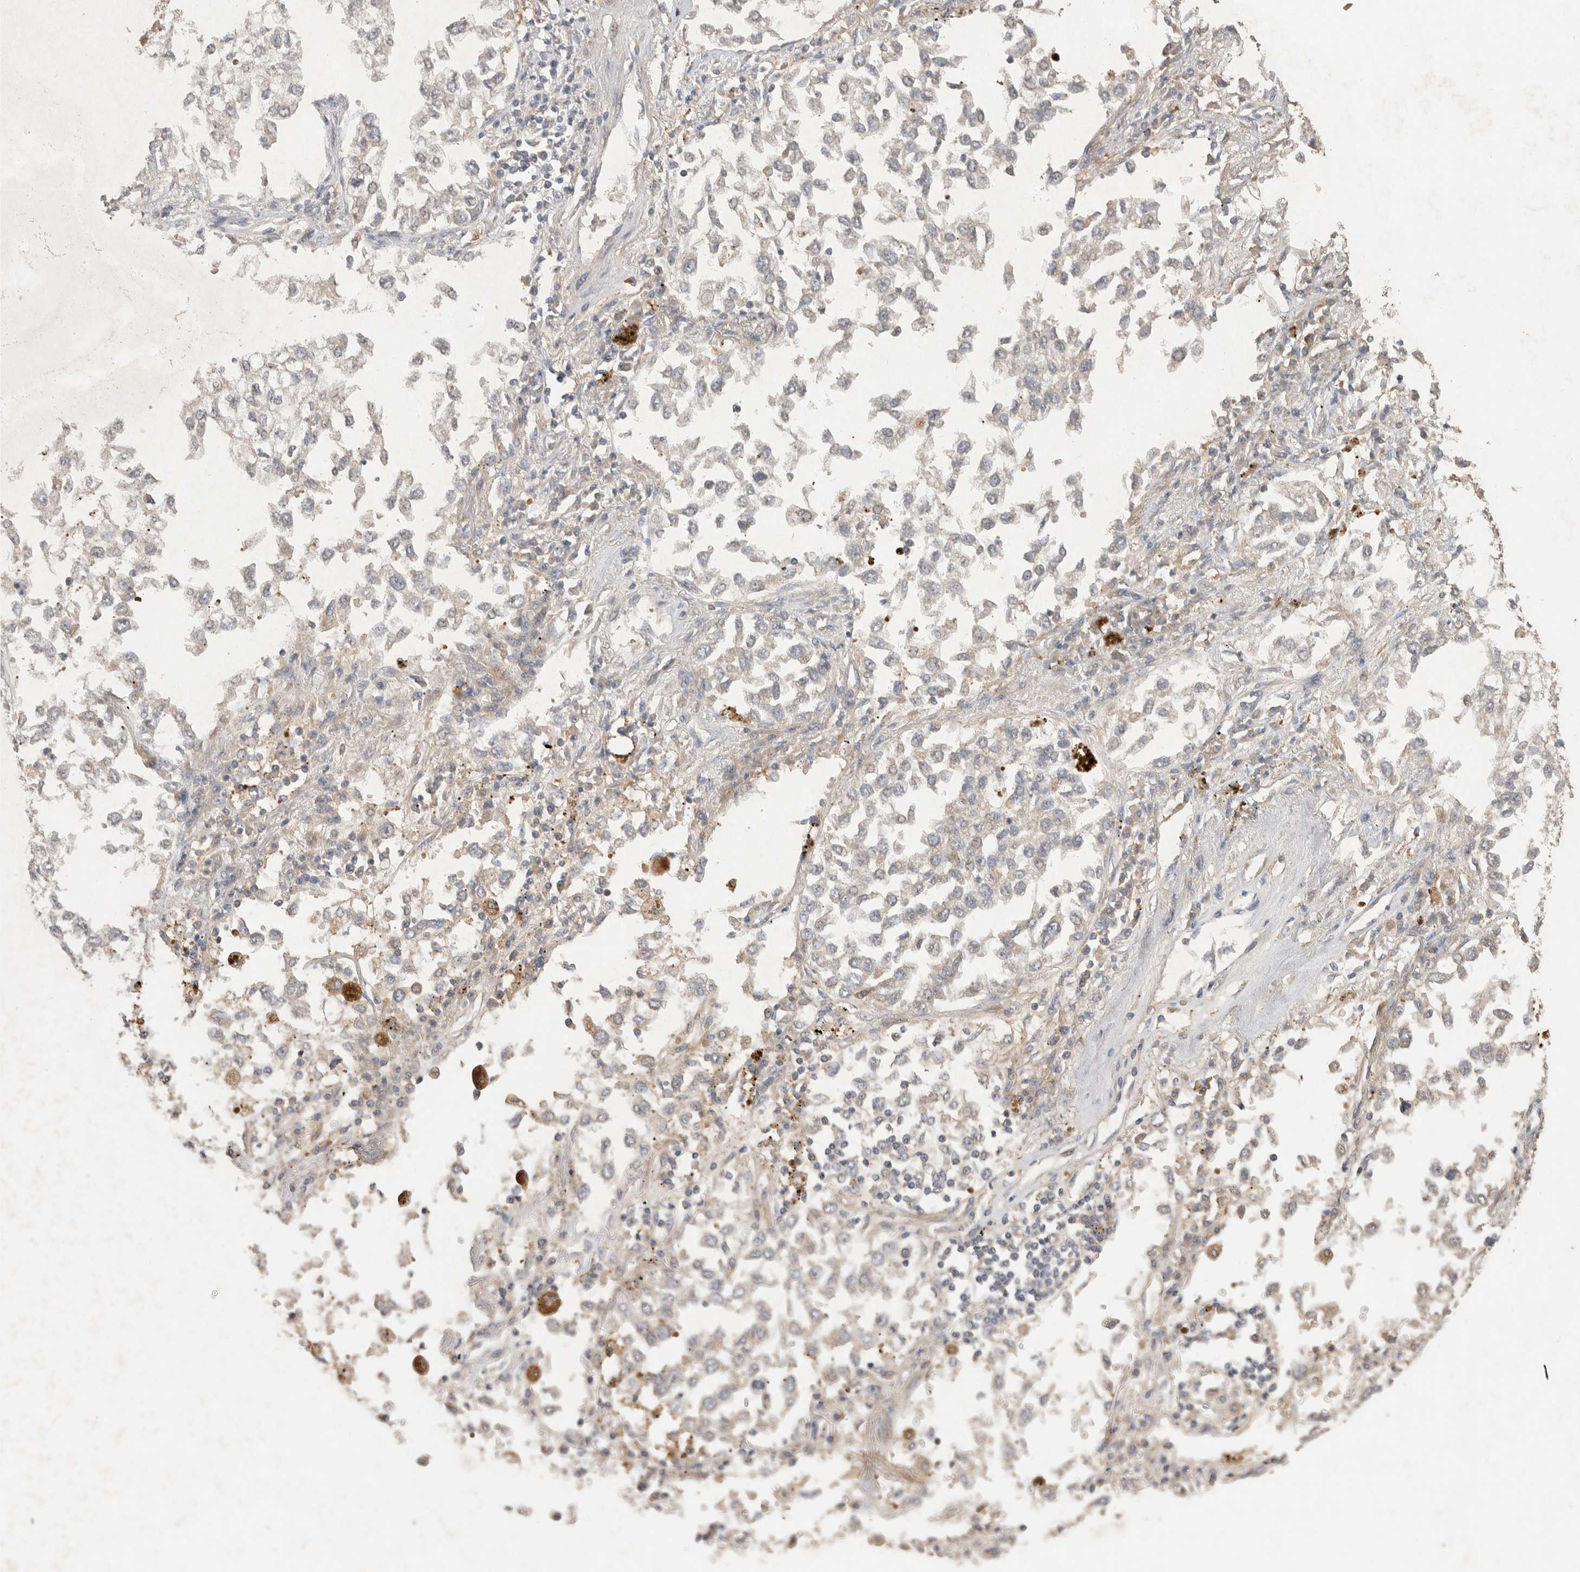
{"staining": {"intensity": "negative", "quantity": "none", "location": "none"}, "tissue": "lung cancer", "cell_type": "Tumor cells", "image_type": "cancer", "snomed": [{"axis": "morphology", "description": "Inflammation, NOS"}, {"axis": "morphology", "description": "Adenocarcinoma, NOS"}, {"axis": "topography", "description": "Lung"}], "caption": "An image of lung cancer (adenocarcinoma) stained for a protein exhibits no brown staining in tumor cells.", "gene": "PPP1R42", "patient": {"sex": "male", "age": 63}}